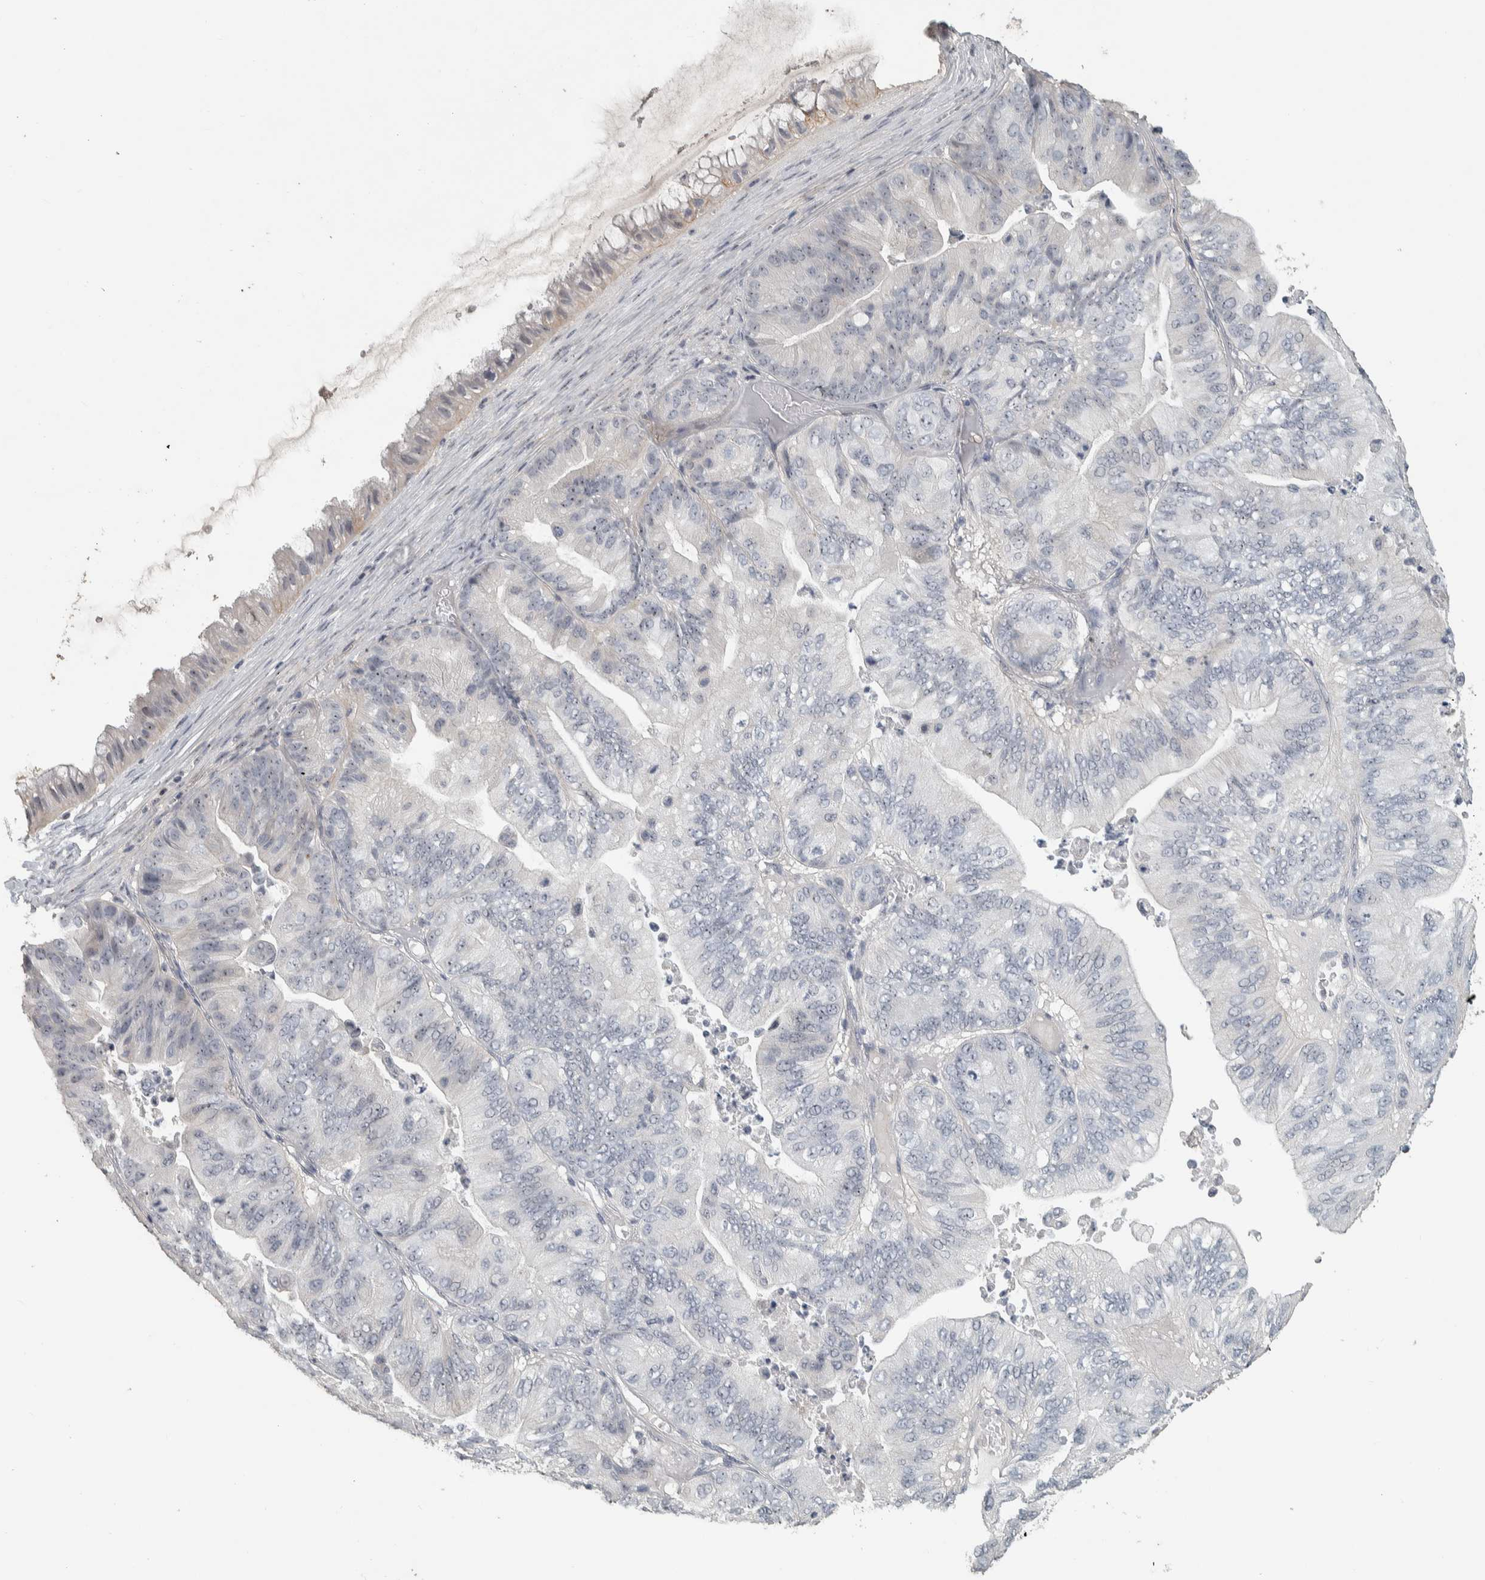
{"staining": {"intensity": "weak", "quantity": "<25%", "location": "nuclear"}, "tissue": "ovarian cancer", "cell_type": "Tumor cells", "image_type": "cancer", "snomed": [{"axis": "morphology", "description": "Cystadenocarcinoma, mucinous, NOS"}, {"axis": "topography", "description": "Ovary"}], "caption": "There is no significant expression in tumor cells of ovarian mucinous cystadenocarcinoma. The staining is performed using DAB (3,3'-diaminobenzidine) brown chromogen with nuclei counter-stained in using hematoxylin.", "gene": "DCAF10", "patient": {"sex": "female", "age": 61}}